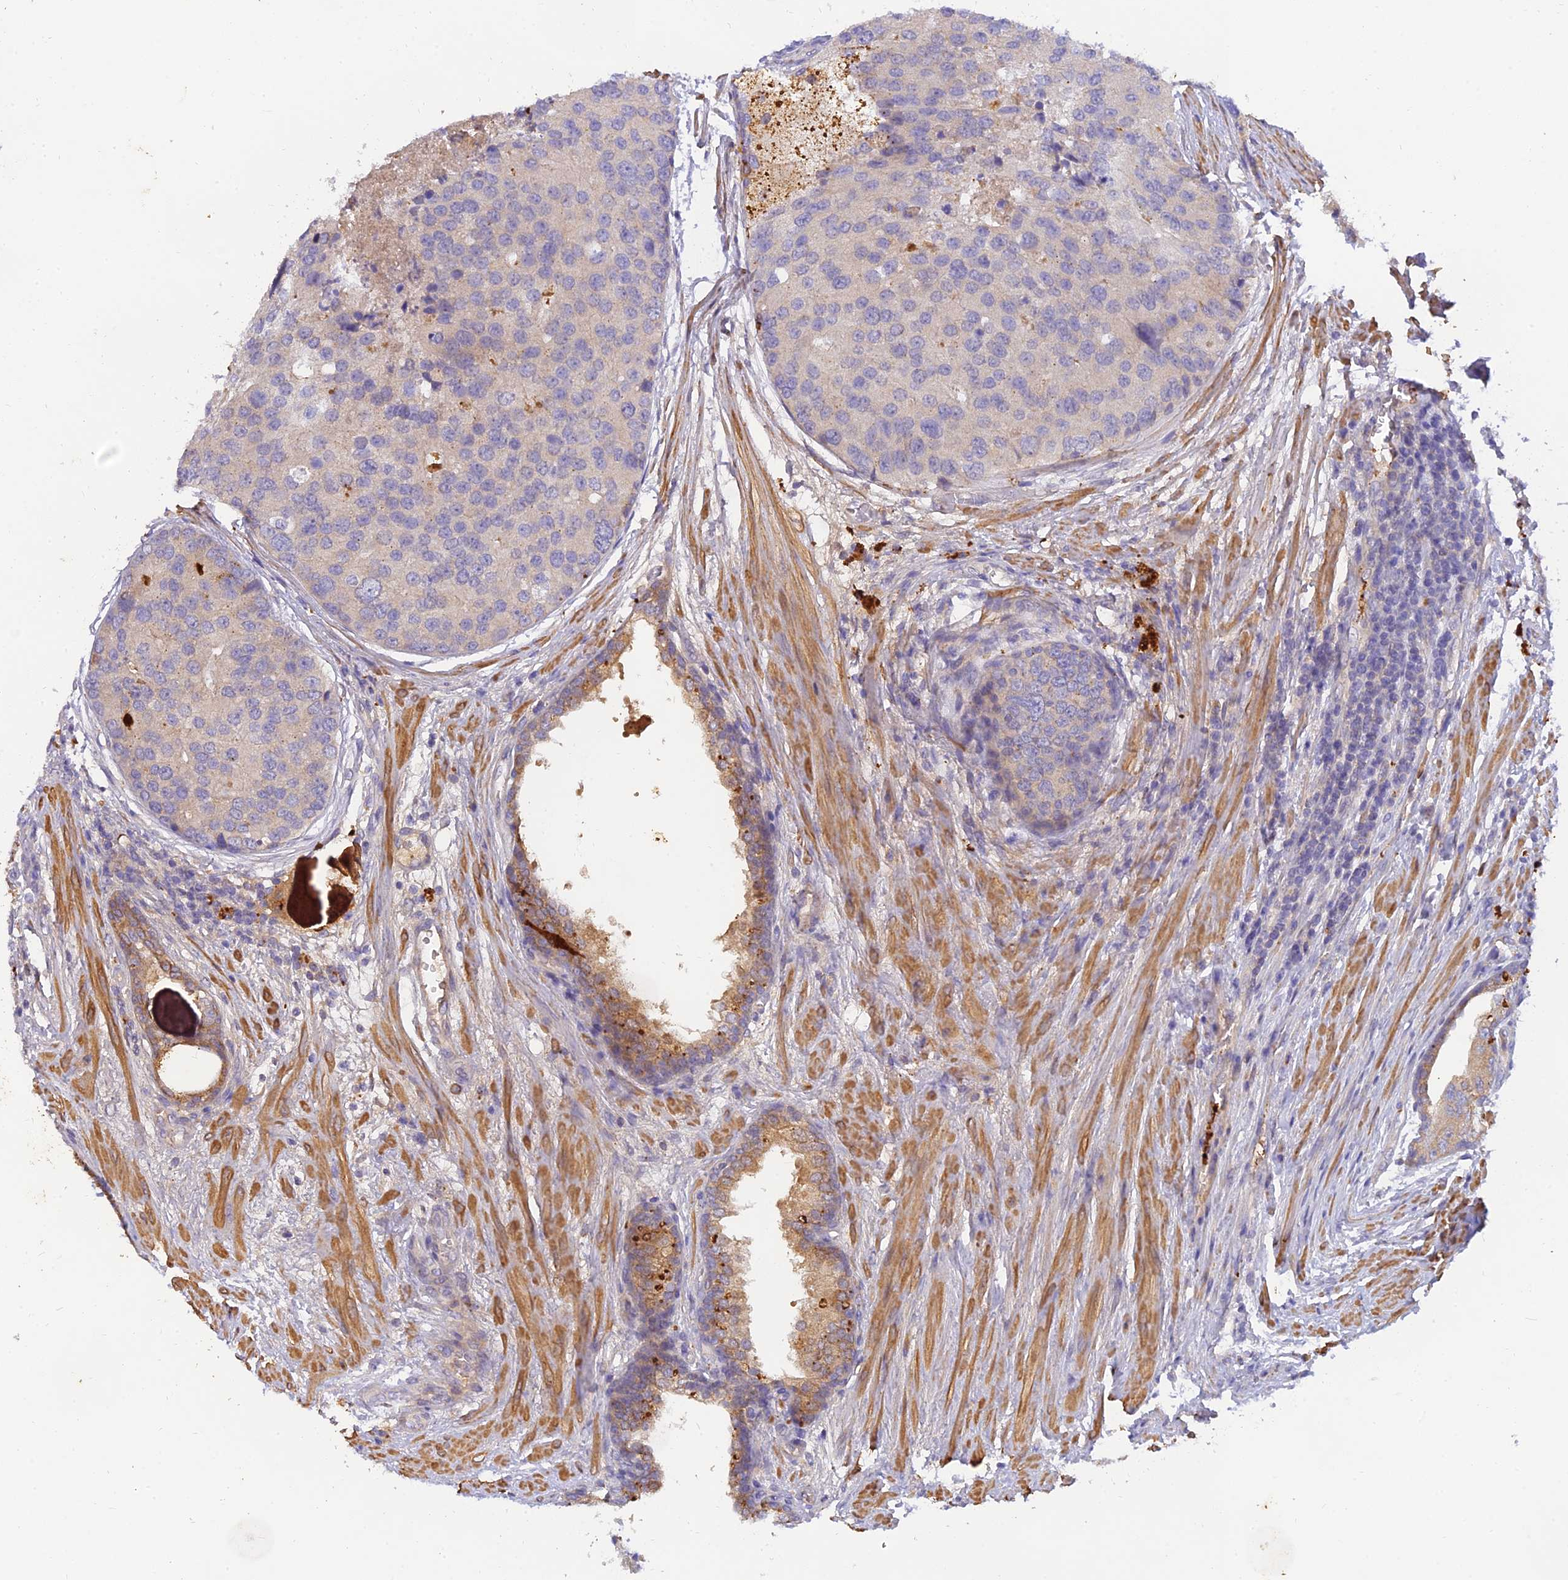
{"staining": {"intensity": "moderate", "quantity": "25%-75%", "location": "cytoplasmic/membranous"}, "tissue": "prostate cancer", "cell_type": "Tumor cells", "image_type": "cancer", "snomed": [{"axis": "morphology", "description": "Adenocarcinoma, High grade"}, {"axis": "topography", "description": "Prostate"}], "caption": "IHC staining of prostate cancer (adenocarcinoma (high-grade)), which exhibits medium levels of moderate cytoplasmic/membranous expression in approximately 25%-75% of tumor cells indicating moderate cytoplasmic/membranous protein staining. The staining was performed using DAB (brown) for protein detection and nuclei were counterstained in hematoxylin (blue).", "gene": "ACSM5", "patient": {"sex": "male", "age": 62}}